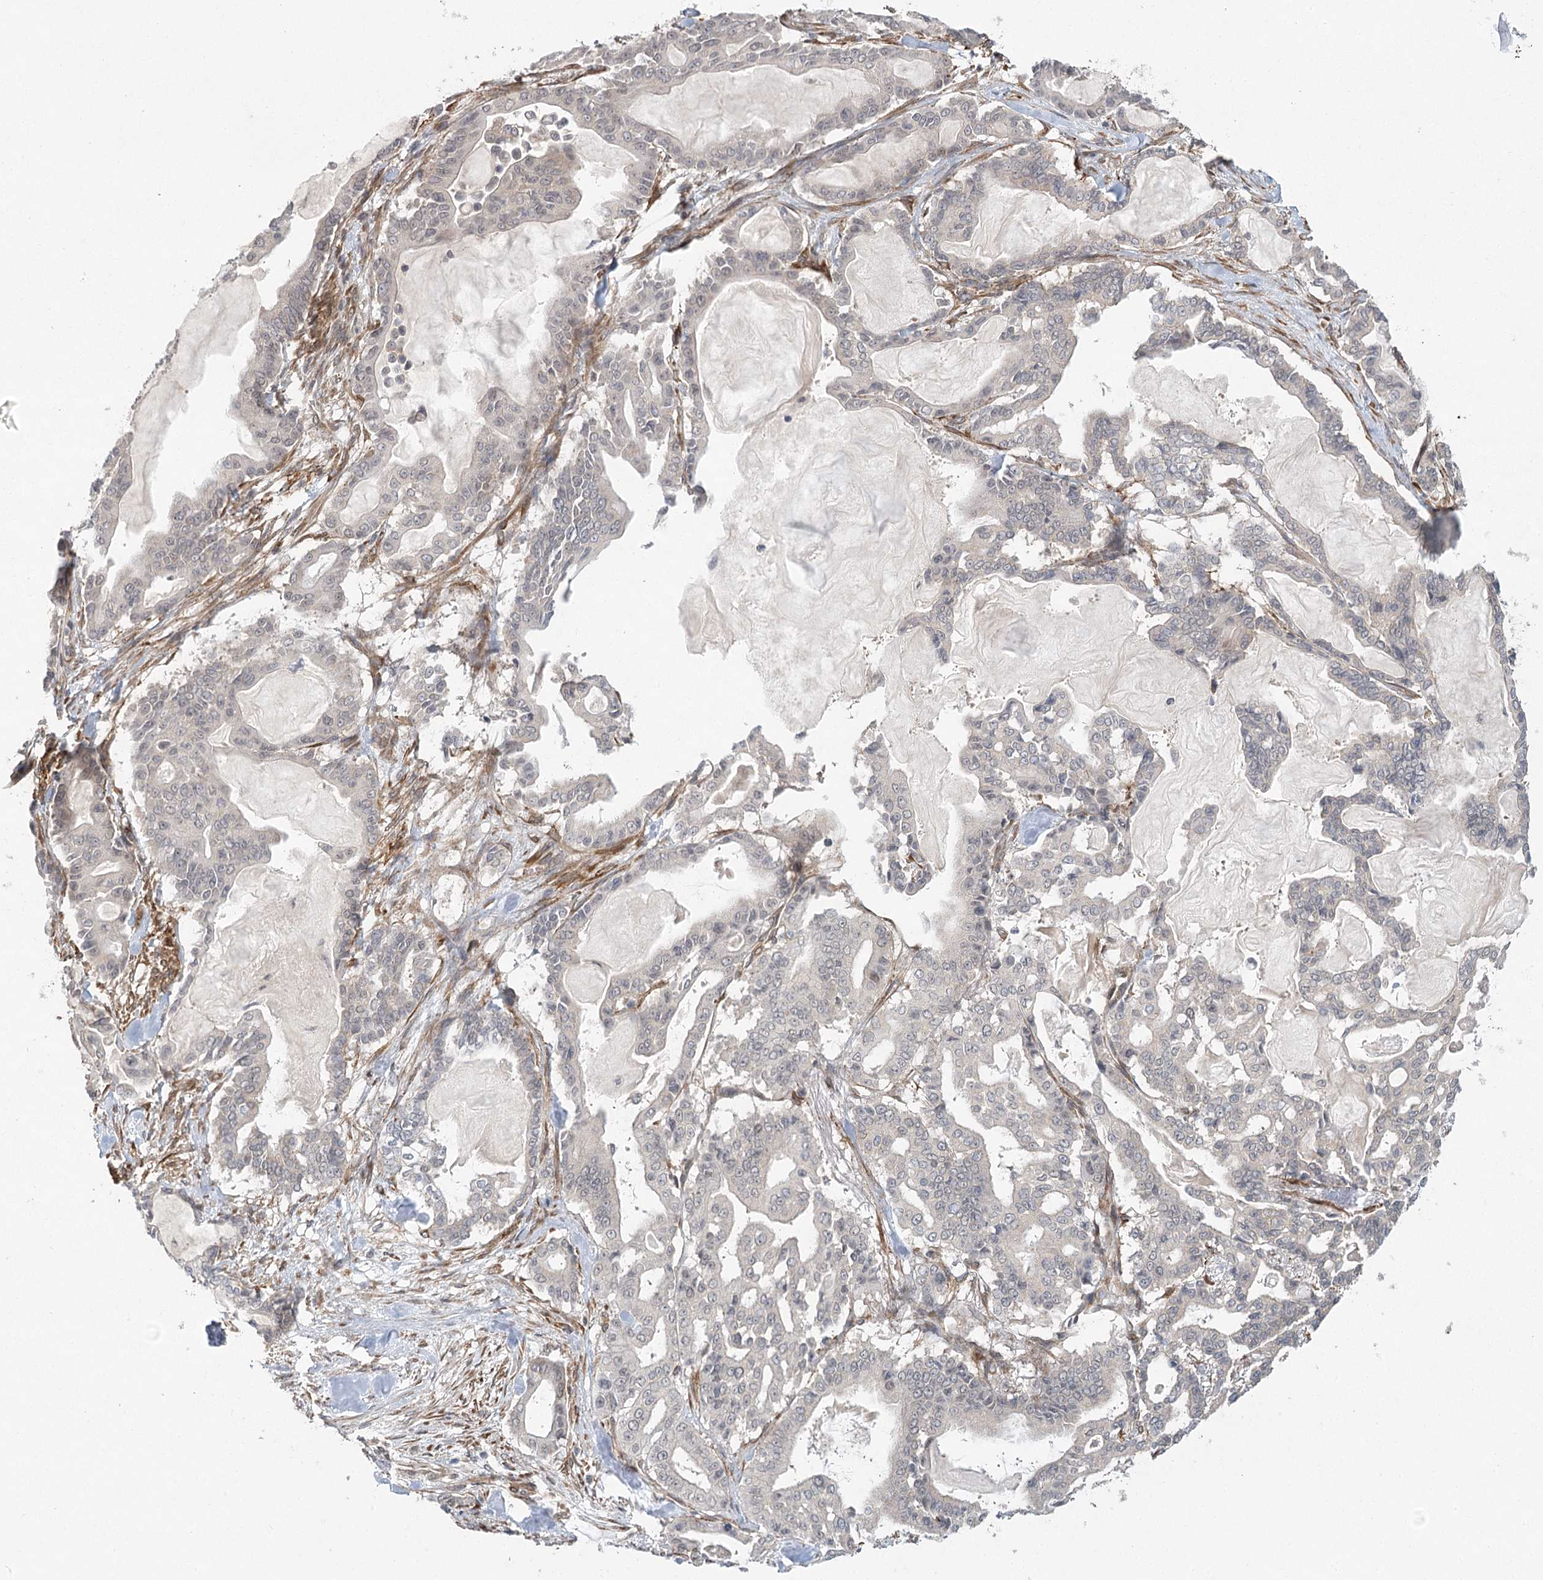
{"staining": {"intensity": "negative", "quantity": "none", "location": "none"}, "tissue": "pancreatic cancer", "cell_type": "Tumor cells", "image_type": "cancer", "snomed": [{"axis": "morphology", "description": "Adenocarcinoma, NOS"}, {"axis": "topography", "description": "Pancreas"}], "caption": "This is a photomicrograph of immunohistochemistry (IHC) staining of pancreatic cancer, which shows no positivity in tumor cells.", "gene": "MED28", "patient": {"sex": "male", "age": 63}}